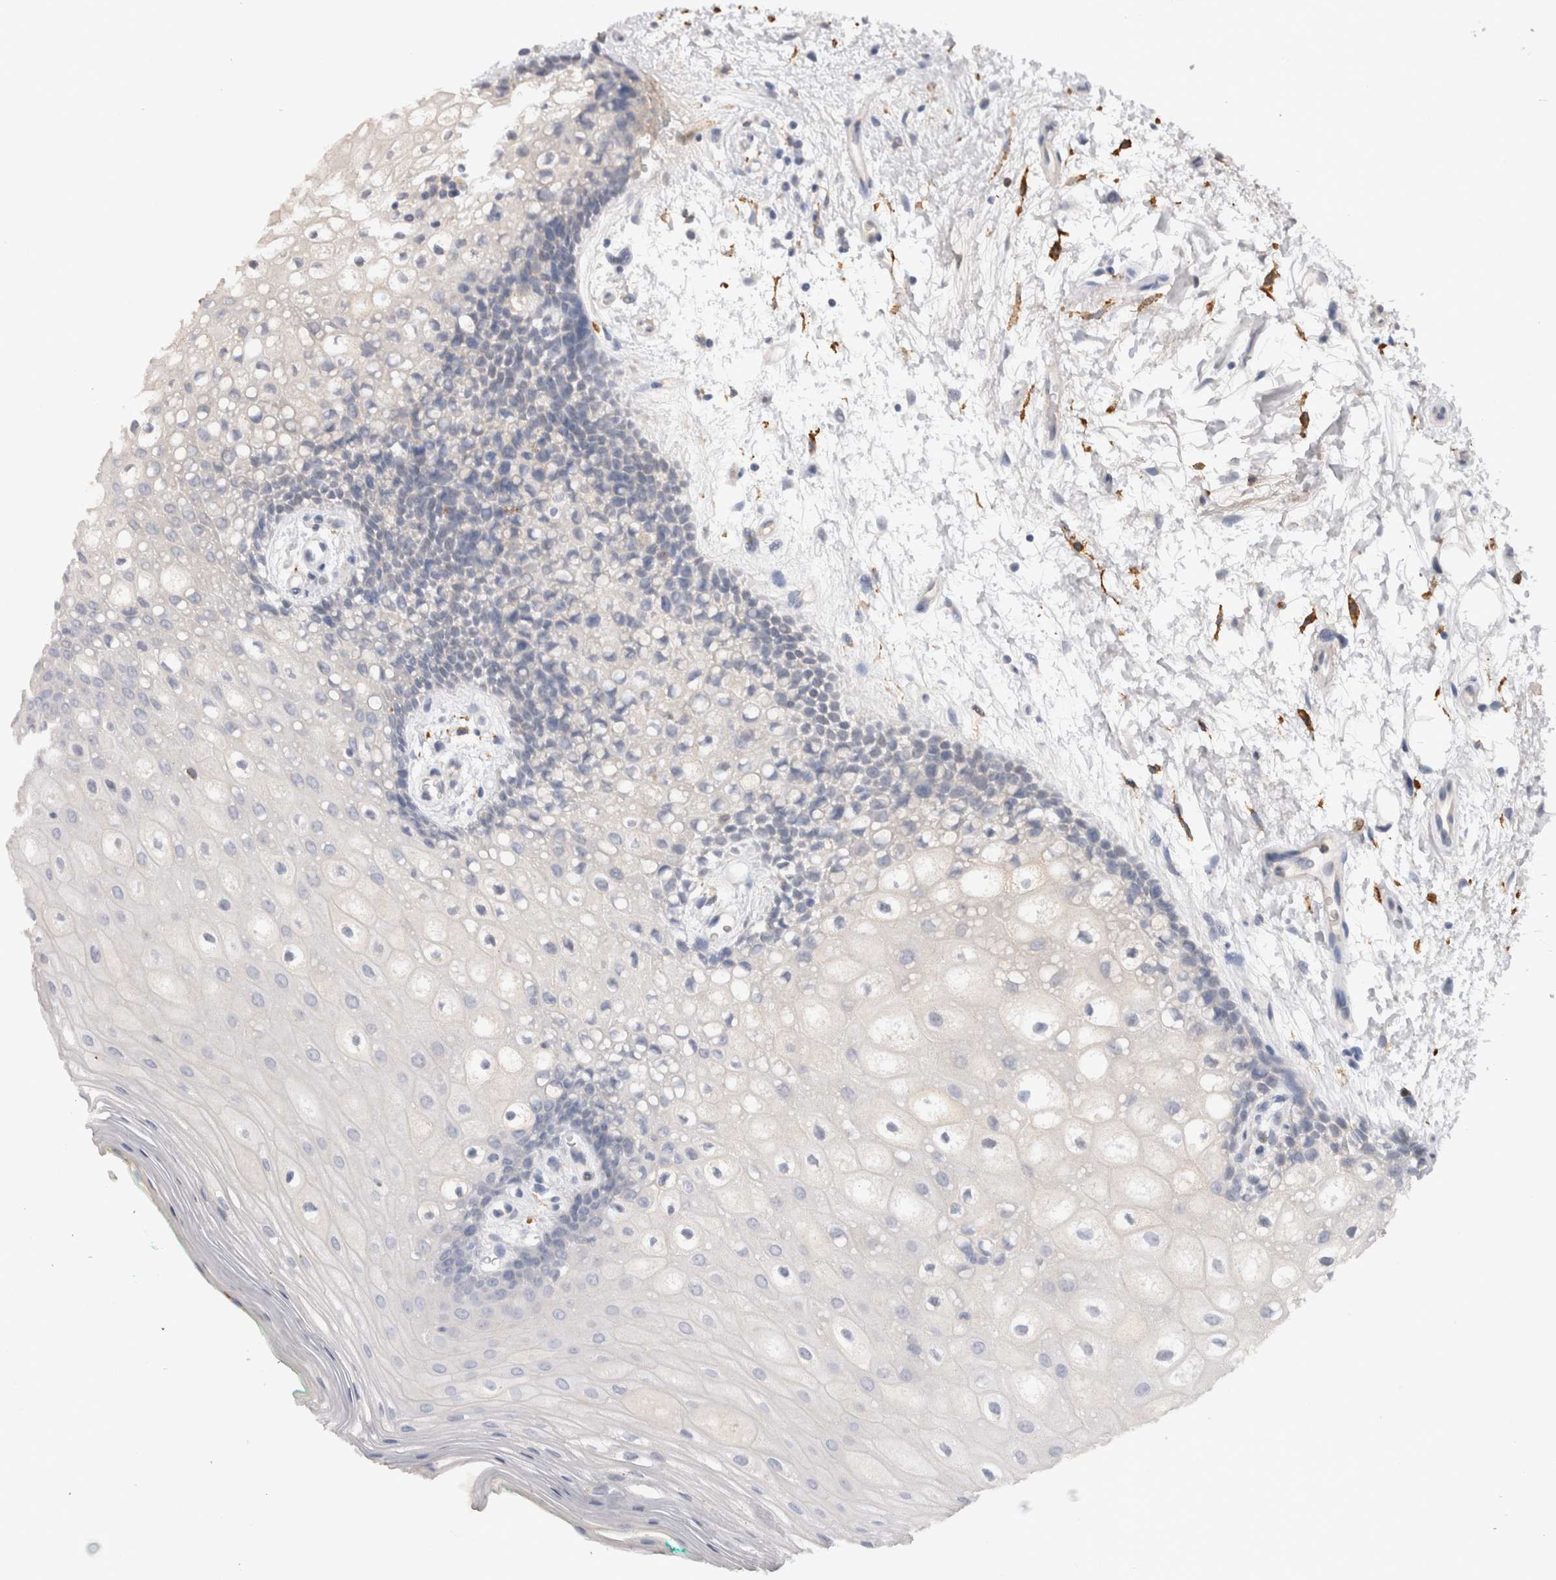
{"staining": {"intensity": "negative", "quantity": "none", "location": "none"}, "tissue": "oral mucosa", "cell_type": "Squamous epithelial cells", "image_type": "normal", "snomed": [{"axis": "morphology", "description": "Normal tissue, NOS"}, {"axis": "topography", "description": "Skeletal muscle"}, {"axis": "topography", "description": "Oral tissue"}, {"axis": "topography", "description": "Peripheral nerve tissue"}], "caption": "High magnification brightfield microscopy of unremarkable oral mucosa stained with DAB (3,3'-diaminobenzidine) (brown) and counterstained with hematoxylin (blue): squamous epithelial cells show no significant expression. (DAB (3,3'-diaminobenzidine) immunohistochemistry, high magnification).", "gene": "VSIG4", "patient": {"sex": "female", "age": 84}}